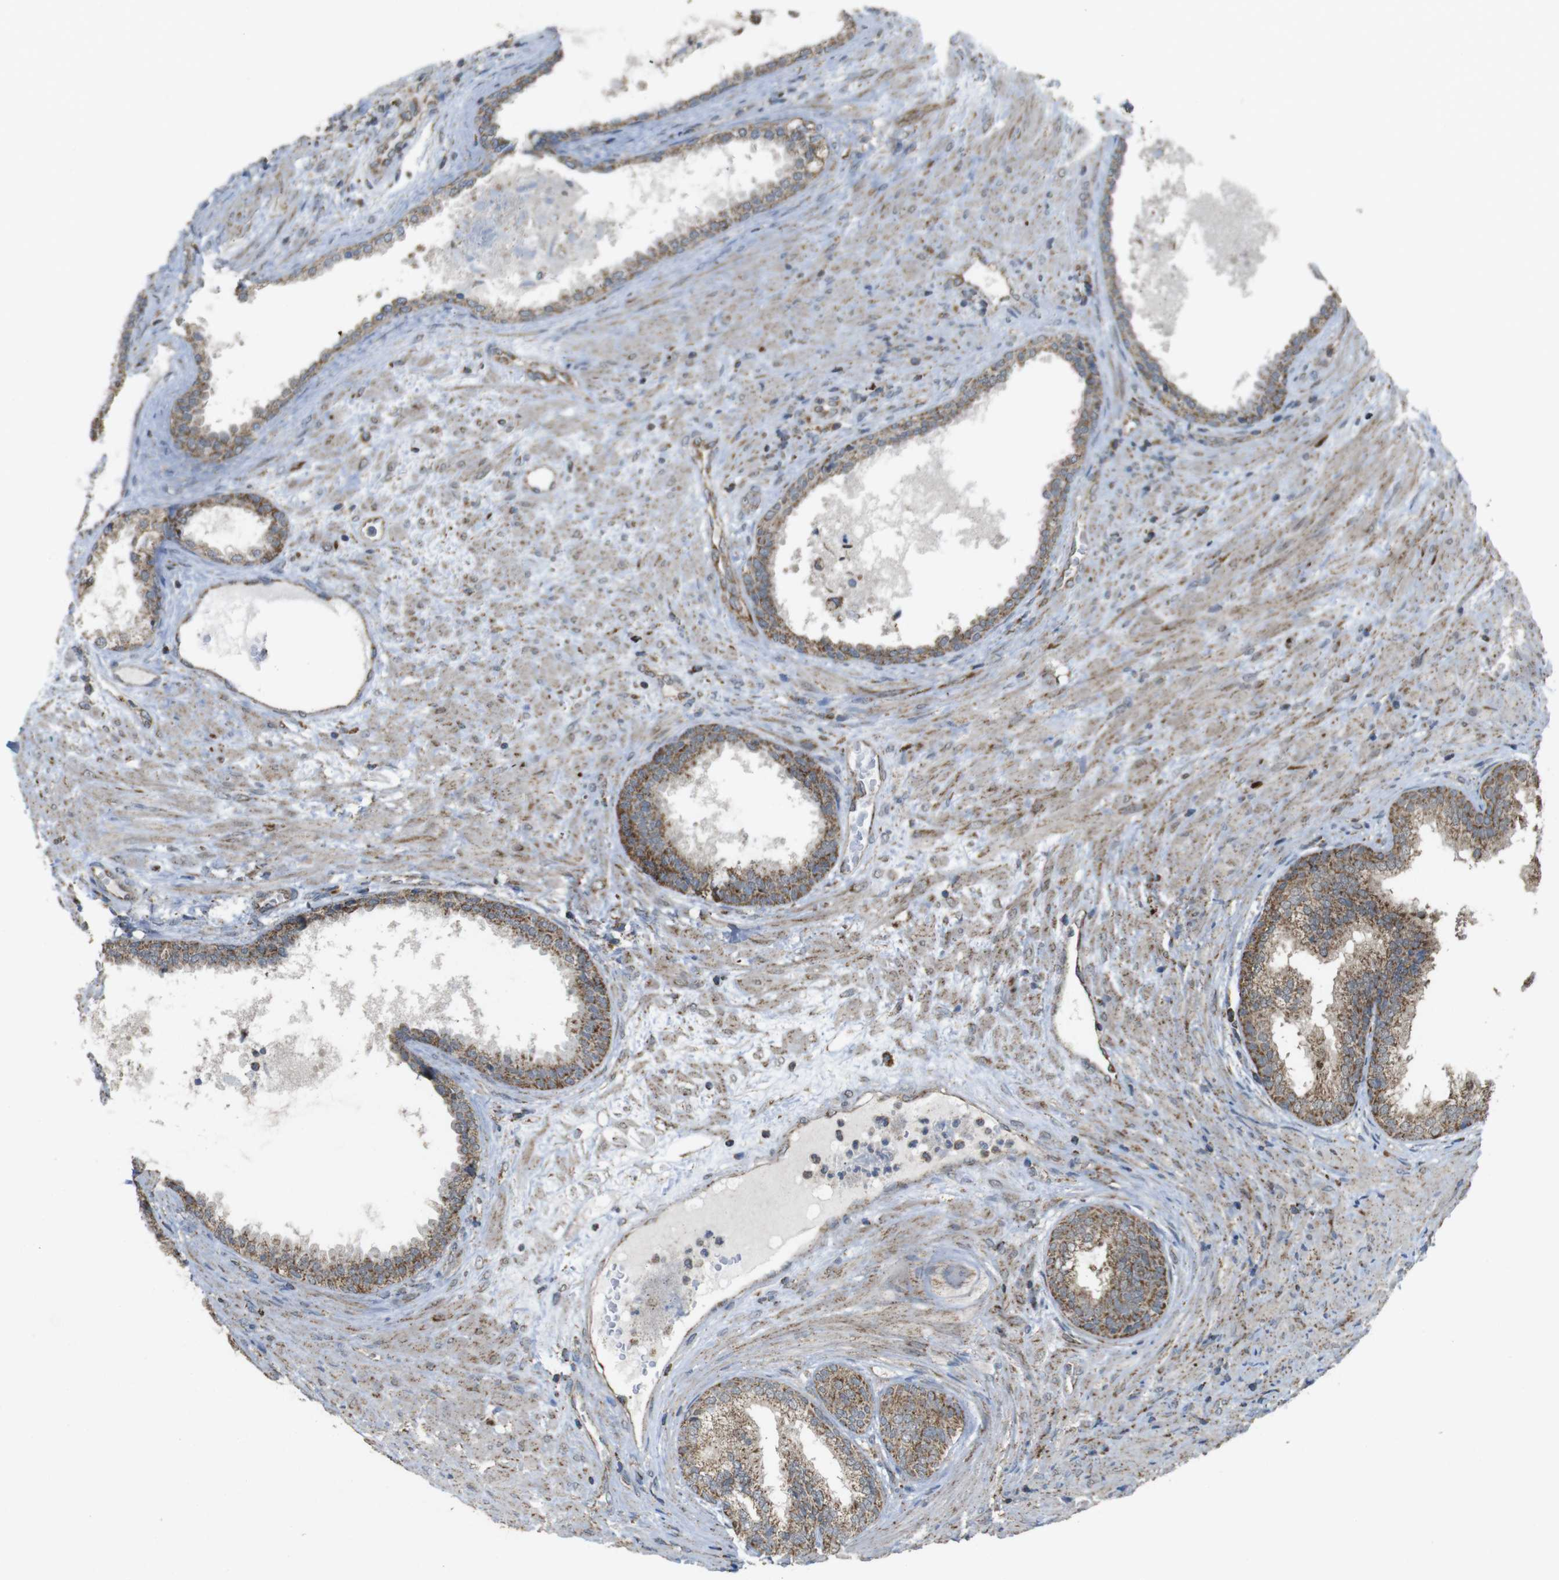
{"staining": {"intensity": "moderate", "quantity": "25%-75%", "location": "cytoplasmic/membranous"}, "tissue": "prostate", "cell_type": "Glandular cells", "image_type": "normal", "snomed": [{"axis": "morphology", "description": "Normal tissue, NOS"}, {"axis": "topography", "description": "Prostate"}], "caption": "Benign prostate demonstrates moderate cytoplasmic/membranous staining in approximately 25%-75% of glandular cells (Stains: DAB in brown, nuclei in blue, Microscopy: brightfield microscopy at high magnification)..", "gene": "CALHM2", "patient": {"sex": "male", "age": 76}}